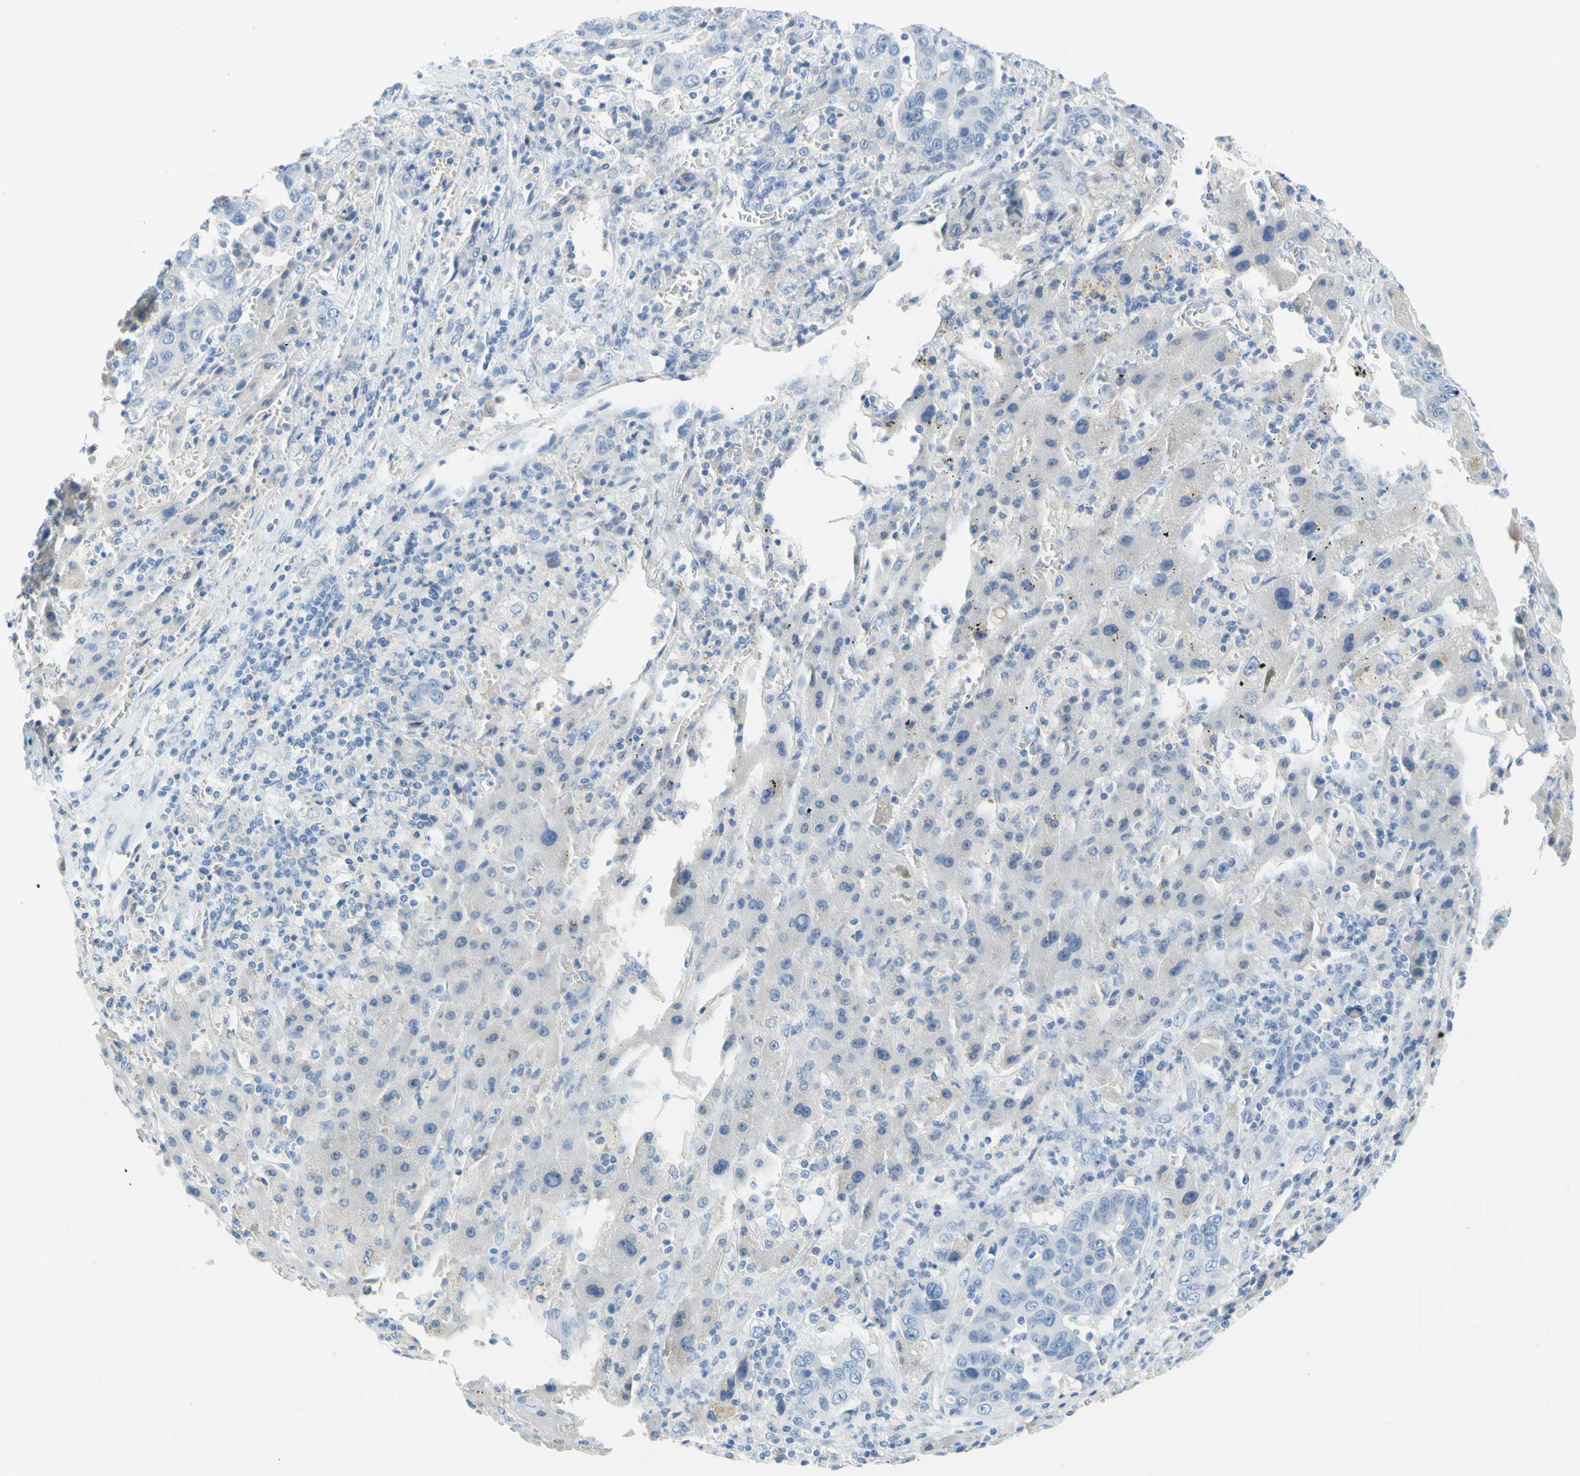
{"staining": {"intensity": "negative", "quantity": "none", "location": "none"}, "tissue": "liver cancer", "cell_type": "Tumor cells", "image_type": "cancer", "snomed": [{"axis": "morphology", "description": "Cholangiocarcinoma"}, {"axis": "topography", "description": "Liver"}], "caption": "Tumor cells are negative for brown protein staining in cholangiocarcinoma (liver).", "gene": "DCT", "patient": {"sex": "female", "age": 52}}